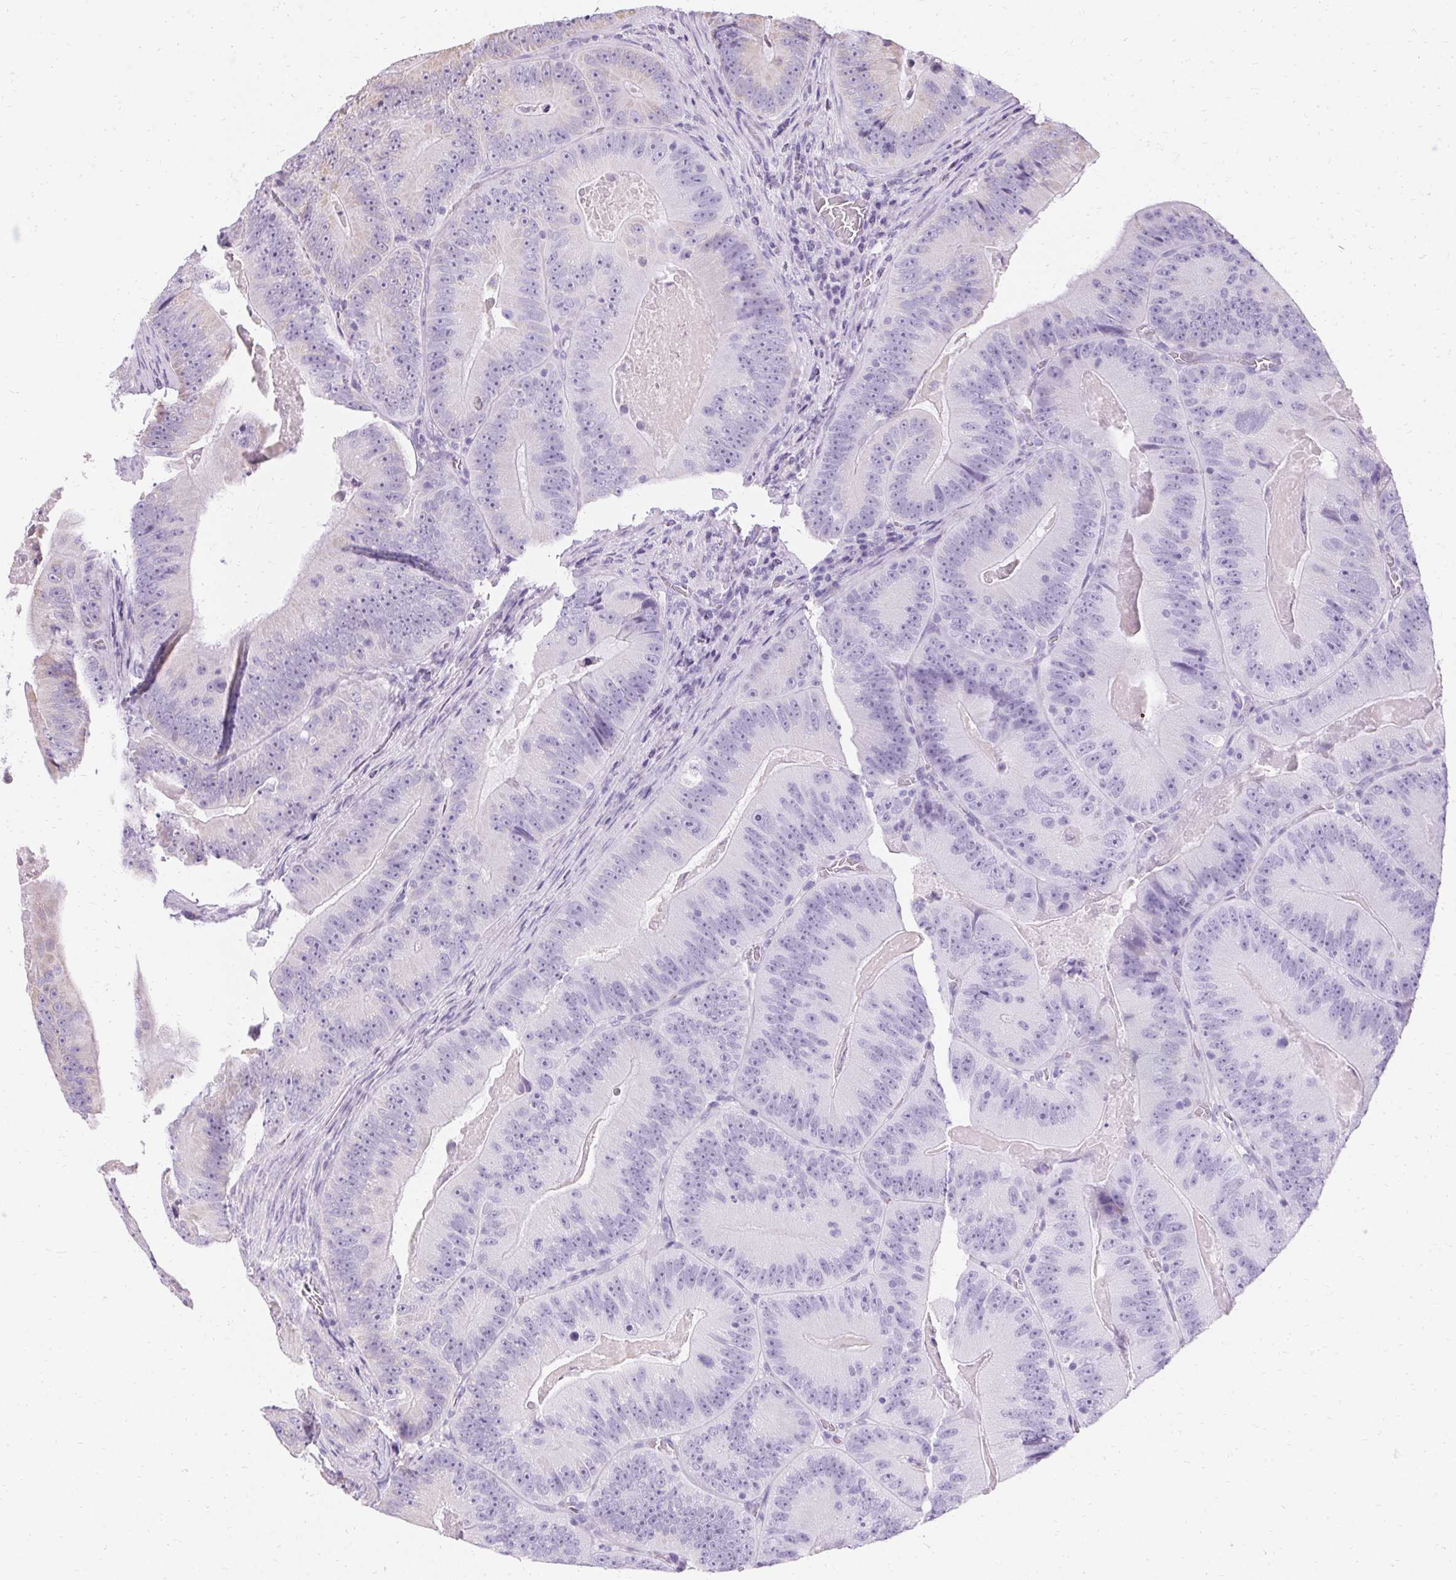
{"staining": {"intensity": "negative", "quantity": "none", "location": "none"}, "tissue": "colorectal cancer", "cell_type": "Tumor cells", "image_type": "cancer", "snomed": [{"axis": "morphology", "description": "Adenocarcinoma, NOS"}, {"axis": "topography", "description": "Colon"}], "caption": "High power microscopy photomicrograph of an IHC micrograph of adenocarcinoma (colorectal), revealing no significant staining in tumor cells.", "gene": "ASGR2", "patient": {"sex": "female", "age": 86}}